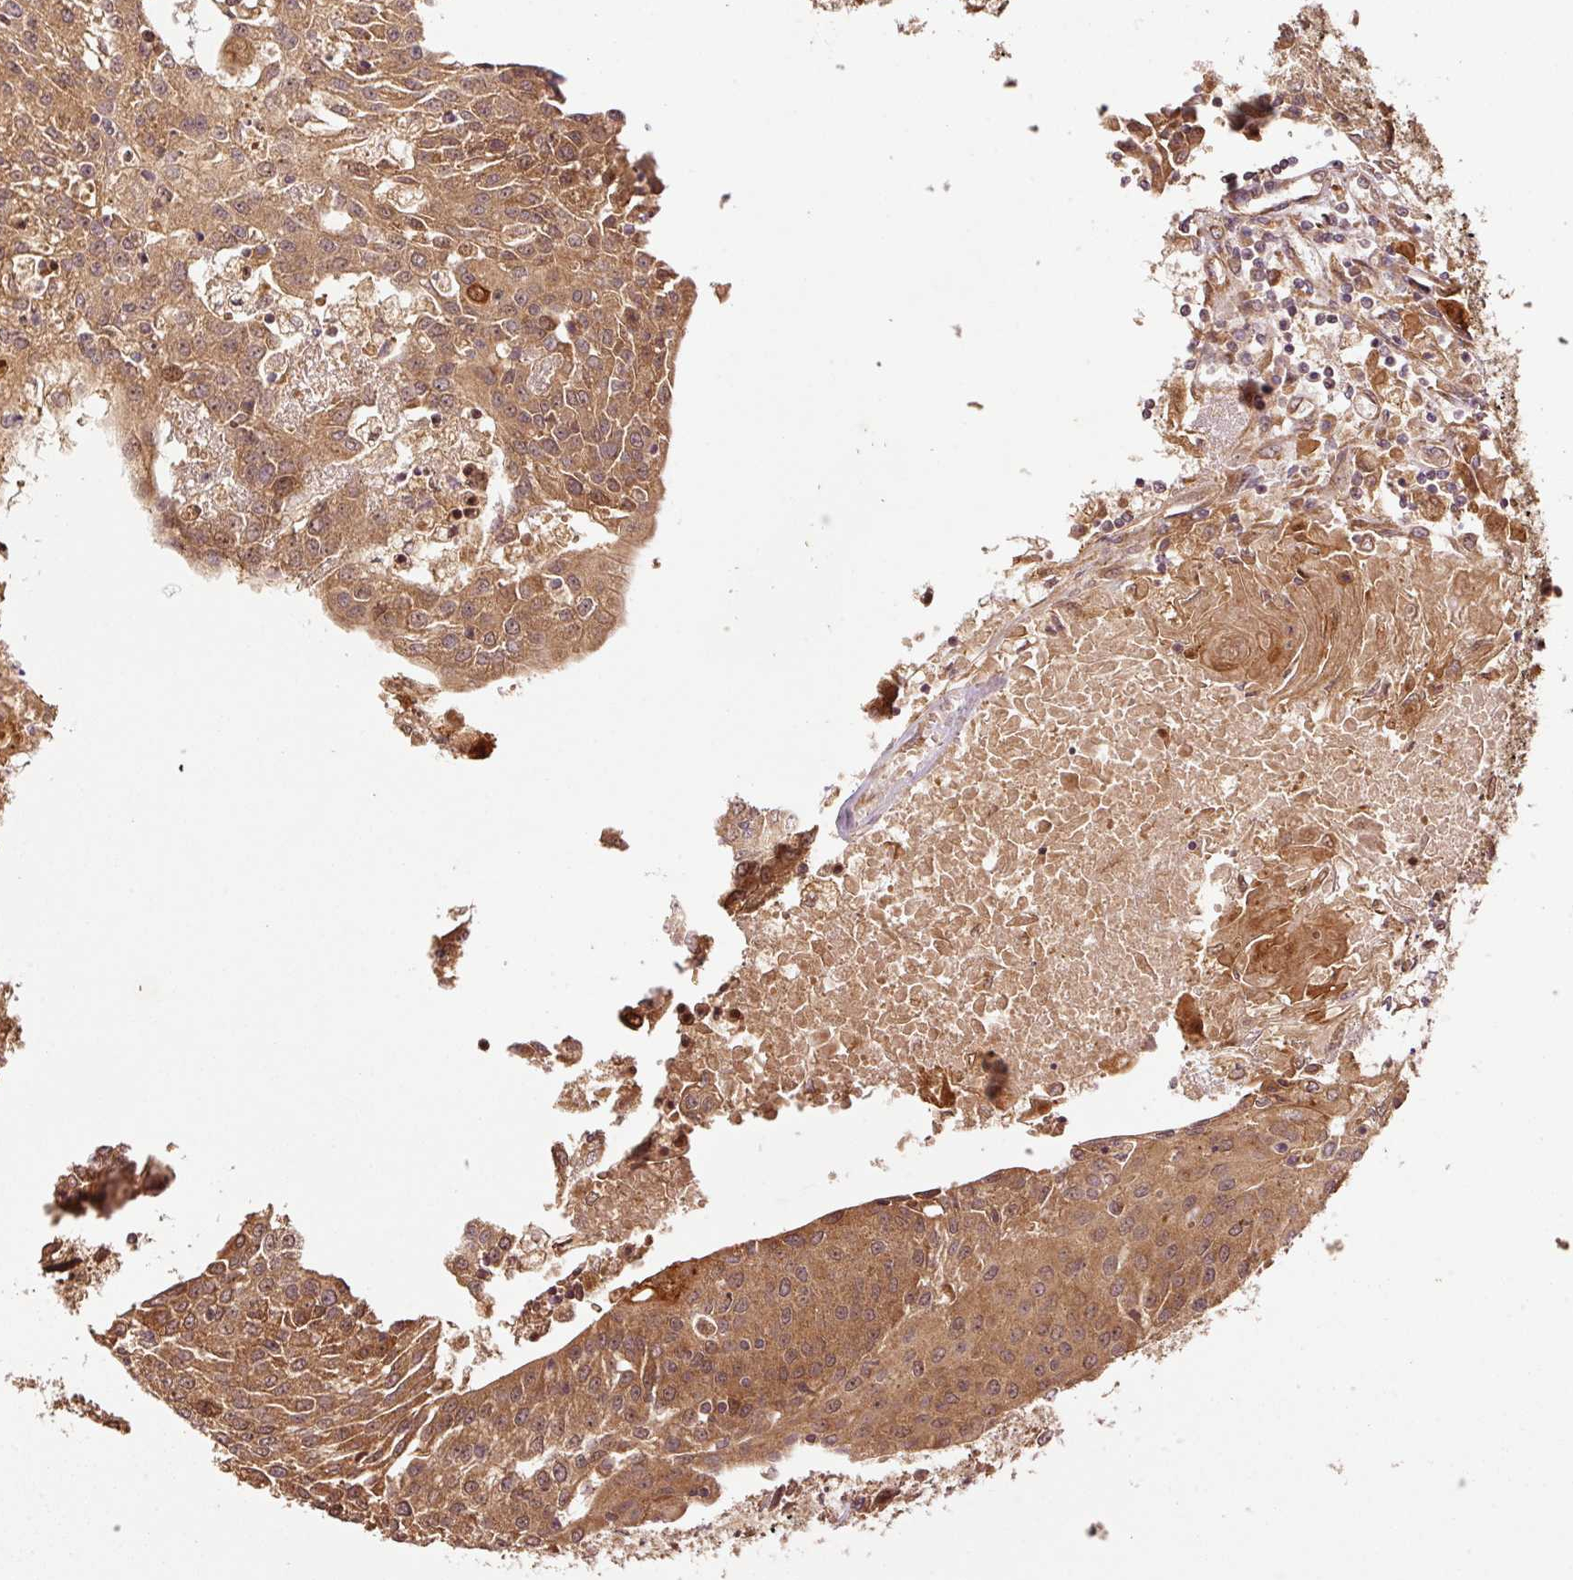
{"staining": {"intensity": "strong", "quantity": ">75%", "location": "cytoplasmic/membranous,nuclear"}, "tissue": "urothelial cancer", "cell_type": "Tumor cells", "image_type": "cancer", "snomed": [{"axis": "morphology", "description": "Urothelial carcinoma, High grade"}, {"axis": "topography", "description": "Urinary bladder"}], "caption": "High-magnification brightfield microscopy of high-grade urothelial carcinoma stained with DAB (3,3'-diaminobenzidine) (brown) and counterstained with hematoxylin (blue). tumor cells exhibit strong cytoplasmic/membranous and nuclear staining is seen in about>75% of cells.", "gene": "OXER1", "patient": {"sex": "female", "age": 85}}